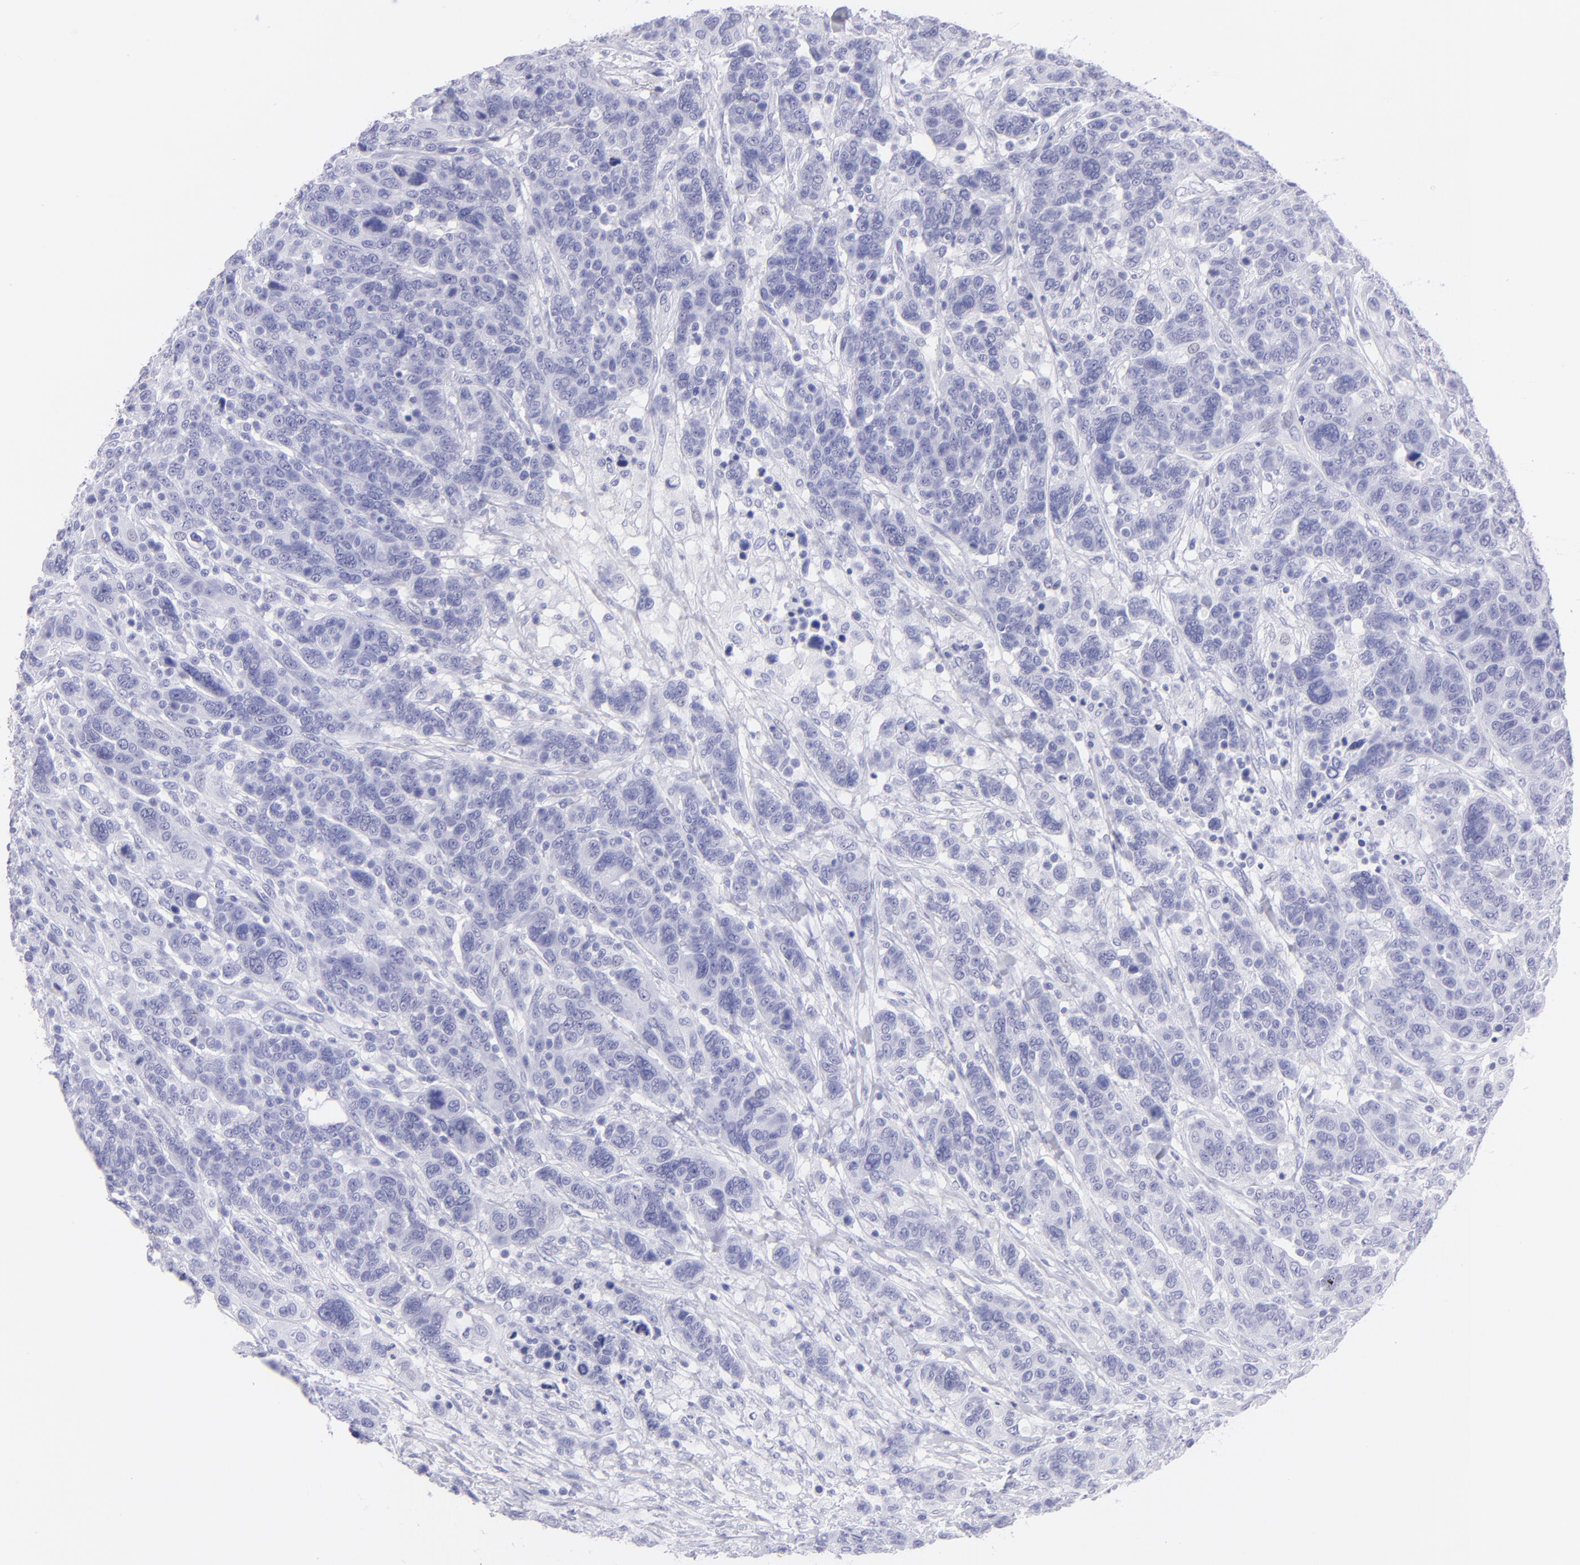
{"staining": {"intensity": "negative", "quantity": "none", "location": "none"}, "tissue": "breast cancer", "cell_type": "Tumor cells", "image_type": "cancer", "snomed": [{"axis": "morphology", "description": "Duct carcinoma"}, {"axis": "topography", "description": "Breast"}], "caption": "Tumor cells show no significant protein staining in intraductal carcinoma (breast).", "gene": "PIP", "patient": {"sex": "female", "age": 37}}